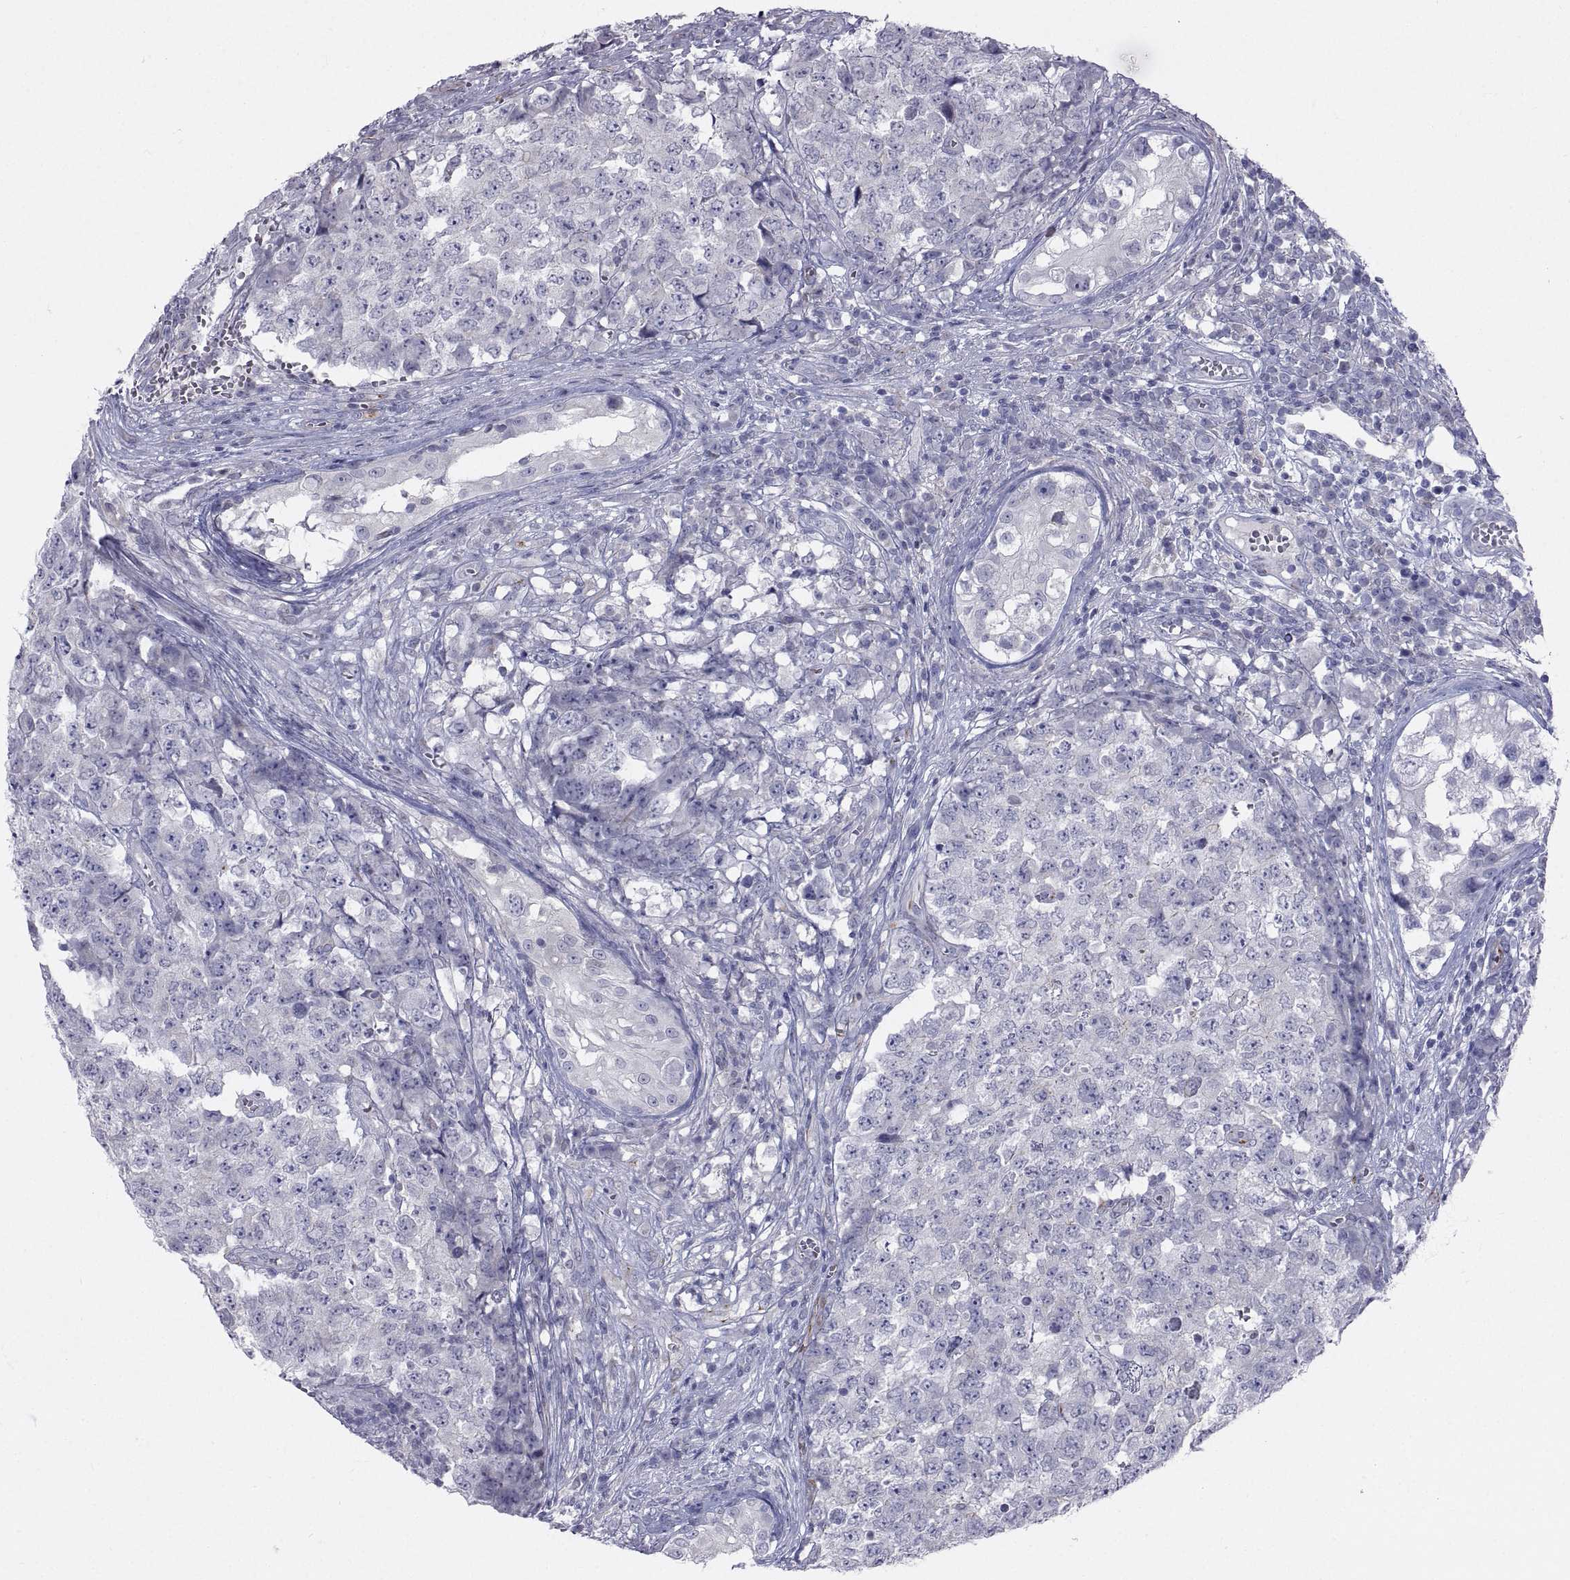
{"staining": {"intensity": "negative", "quantity": "none", "location": "none"}, "tissue": "testis cancer", "cell_type": "Tumor cells", "image_type": "cancer", "snomed": [{"axis": "morphology", "description": "Carcinoma, Embryonal, NOS"}, {"axis": "topography", "description": "Testis"}], "caption": "Testis cancer (embryonal carcinoma) was stained to show a protein in brown. There is no significant staining in tumor cells.", "gene": "ZNF185", "patient": {"sex": "male", "age": 23}}